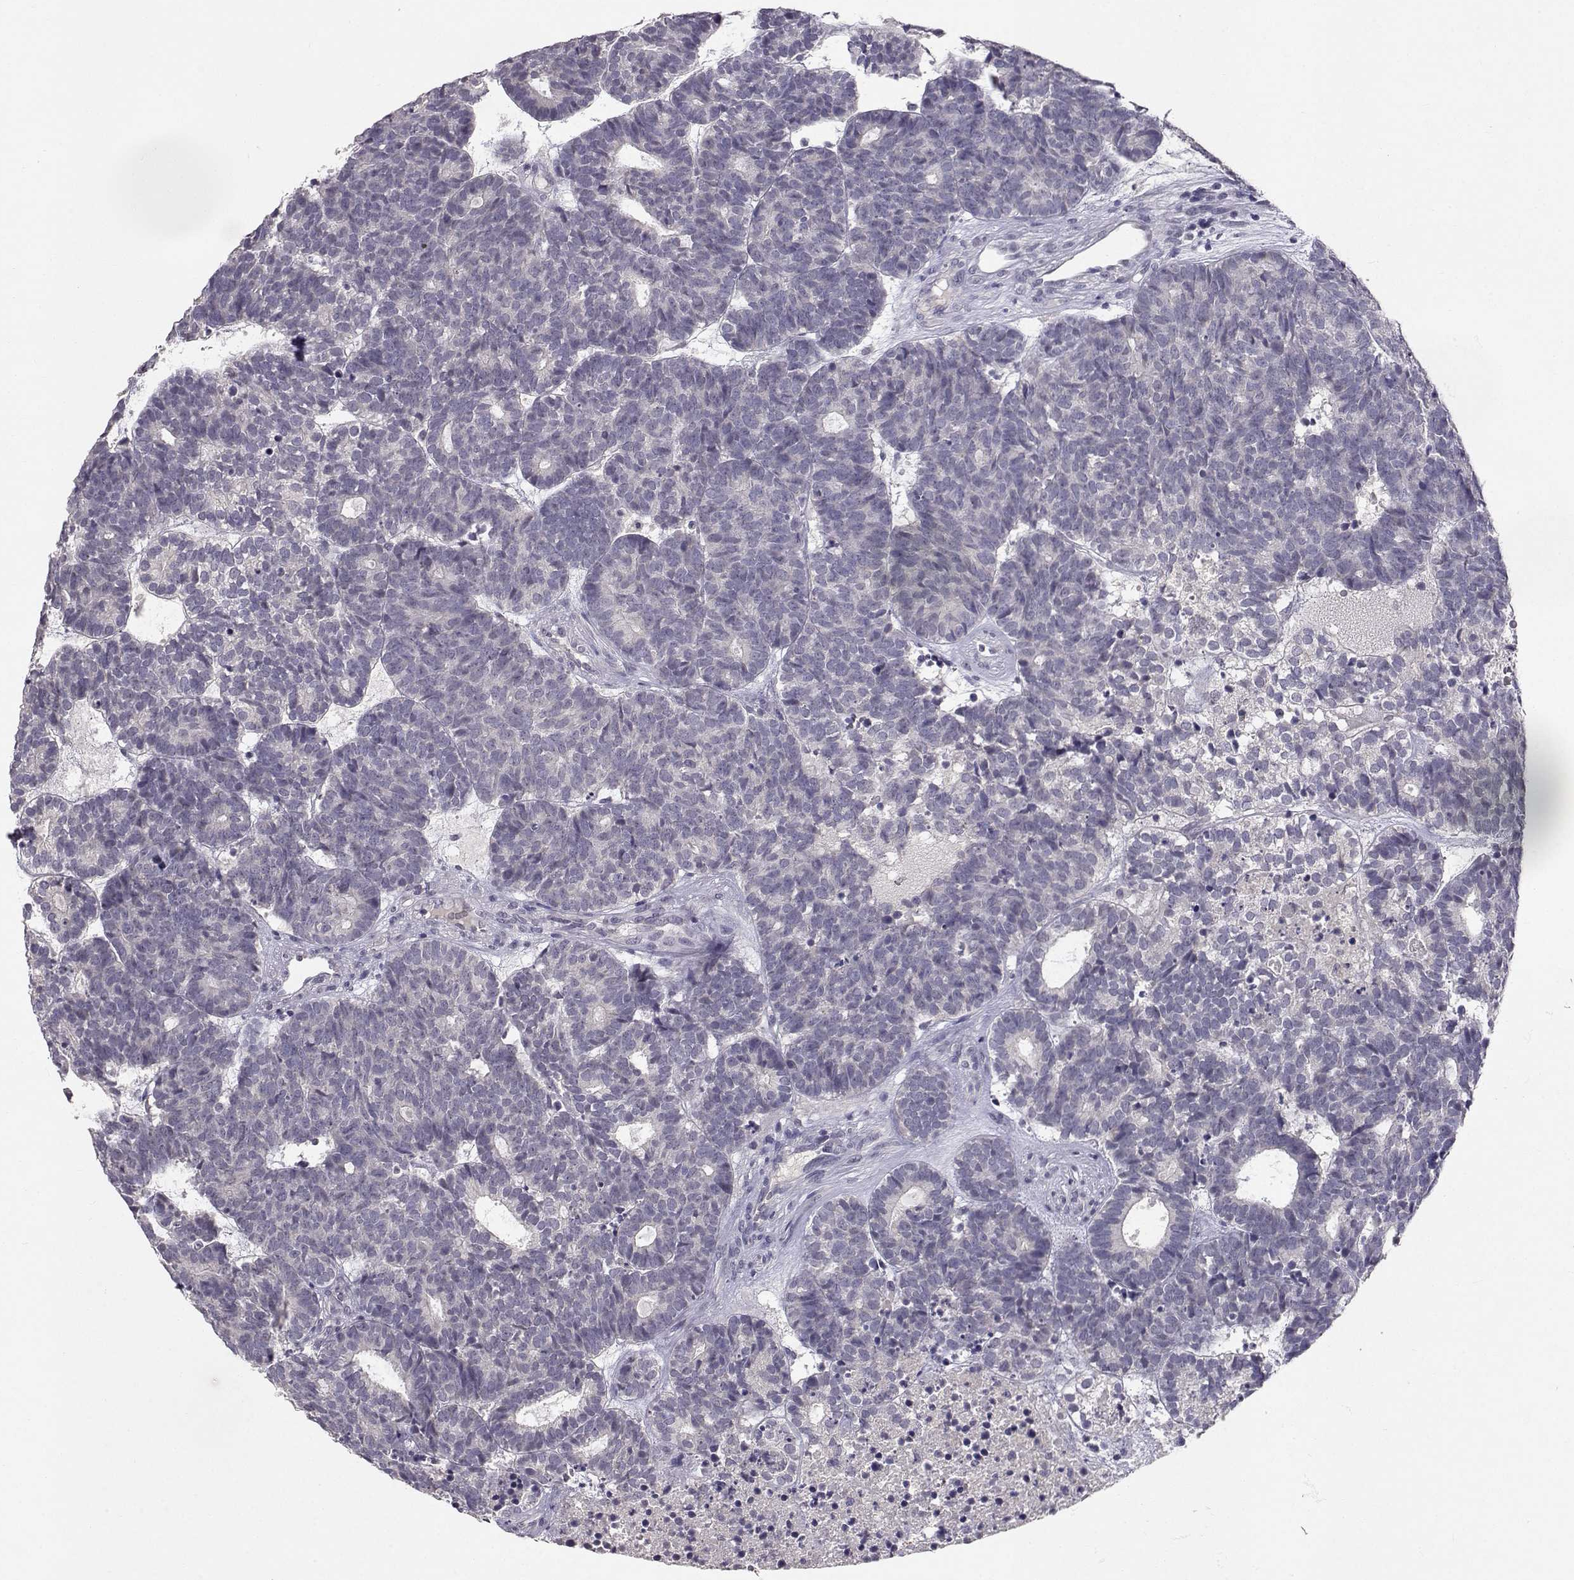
{"staining": {"intensity": "negative", "quantity": "none", "location": "none"}, "tissue": "head and neck cancer", "cell_type": "Tumor cells", "image_type": "cancer", "snomed": [{"axis": "morphology", "description": "Adenocarcinoma, NOS"}, {"axis": "topography", "description": "Head-Neck"}], "caption": "This is a micrograph of immunohistochemistry (IHC) staining of head and neck adenocarcinoma, which shows no staining in tumor cells. (DAB immunohistochemistry (IHC) visualized using brightfield microscopy, high magnification).", "gene": "SLC6A3", "patient": {"sex": "female", "age": 81}}